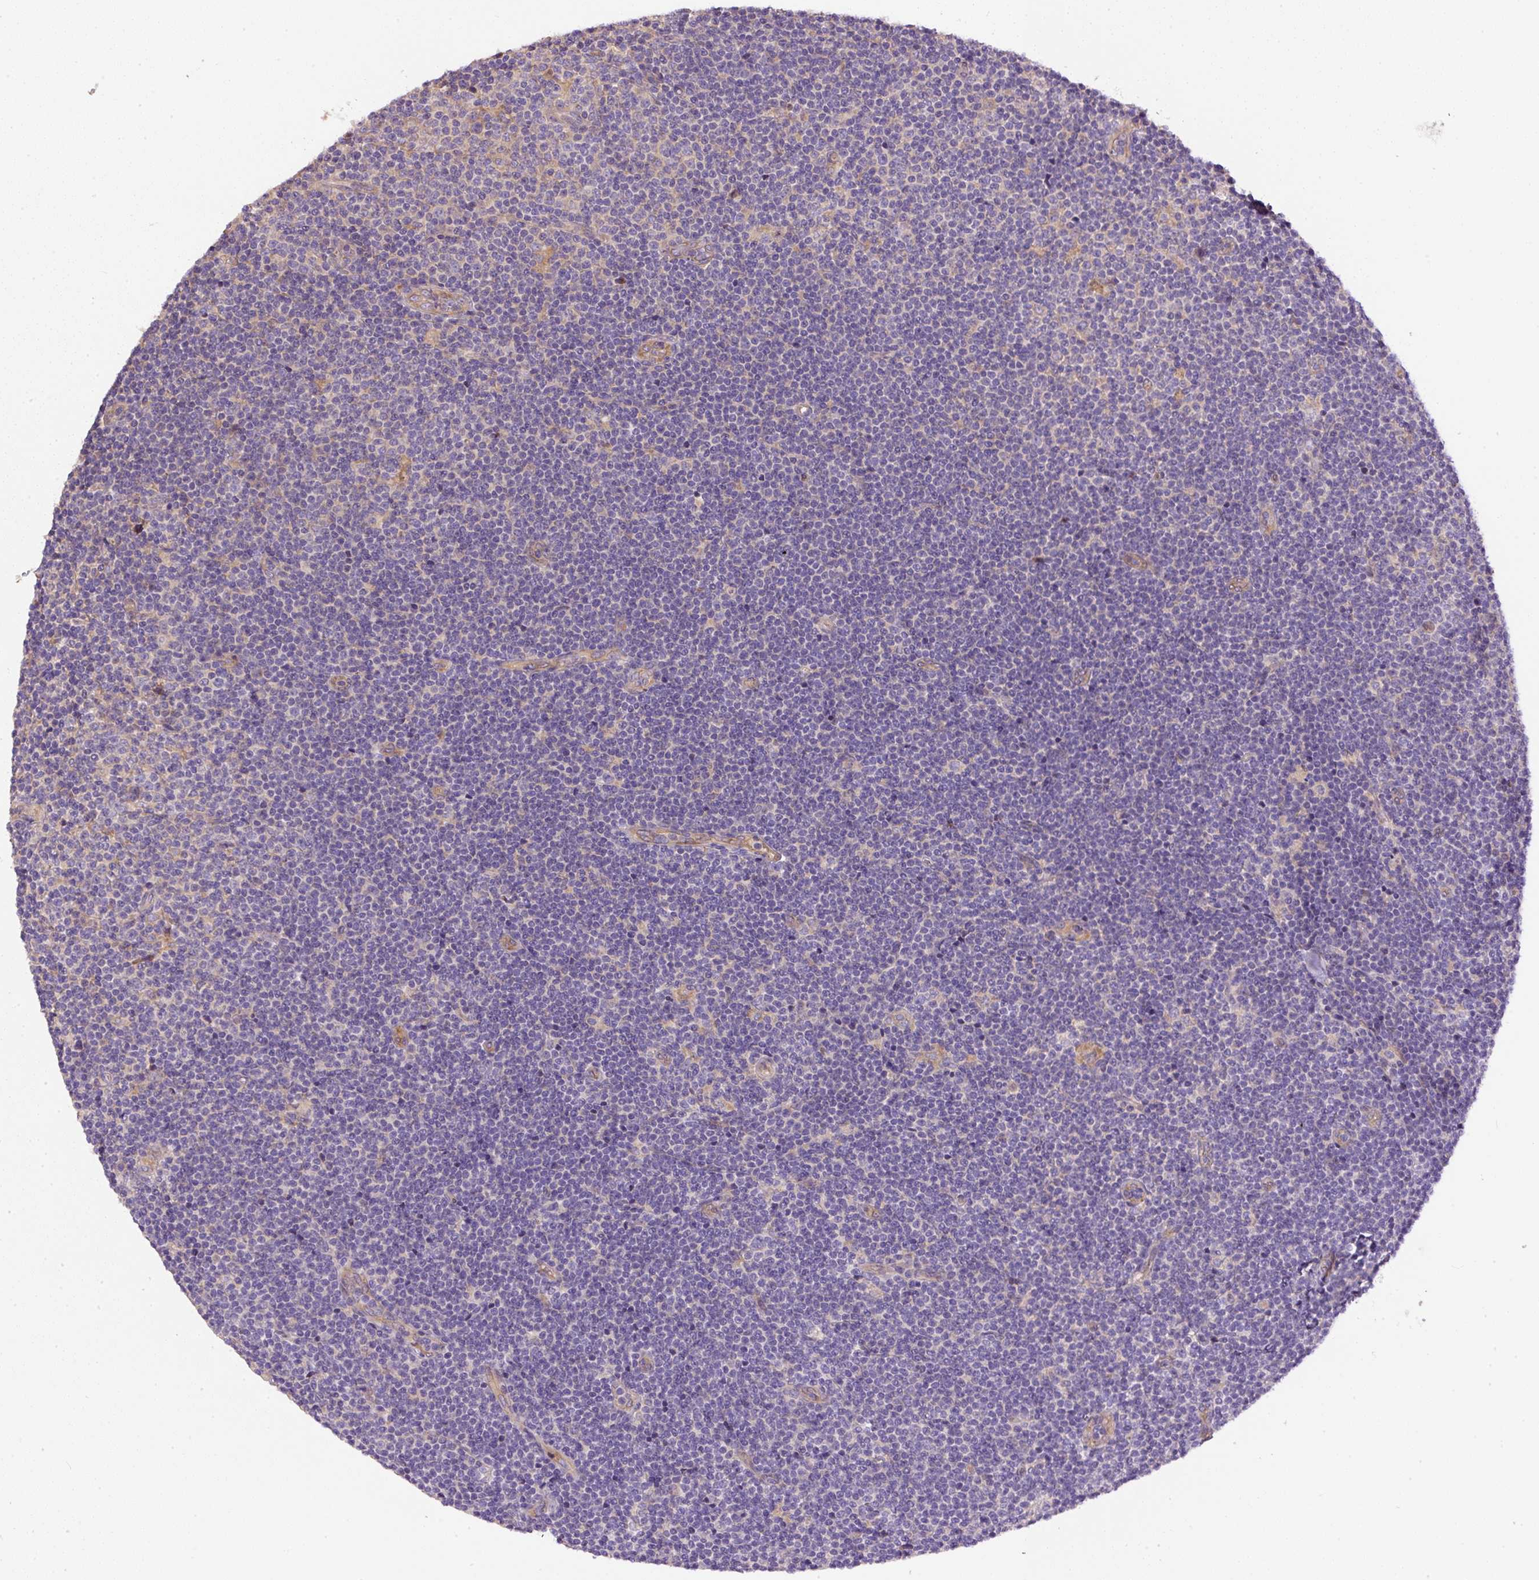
{"staining": {"intensity": "negative", "quantity": "none", "location": "none"}, "tissue": "lymphoma", "cell_type": "Tumor cells", "image_type": "cancer", "snomed": [{"axis": "morphology", "description": "Malignant lymphoma, non-Hodgkin's type, Low grade"}, {"axis": "topography", "description": "Lymph node"}], "caption": "The histopathology image displays no significant staining in tumor cells of lymphoma. (DAB immunohistochemistry visualized using brightfield microscopy, high magnification).", "gene": "DAPK1", "patient": {"sex": "male", "age": 48}}